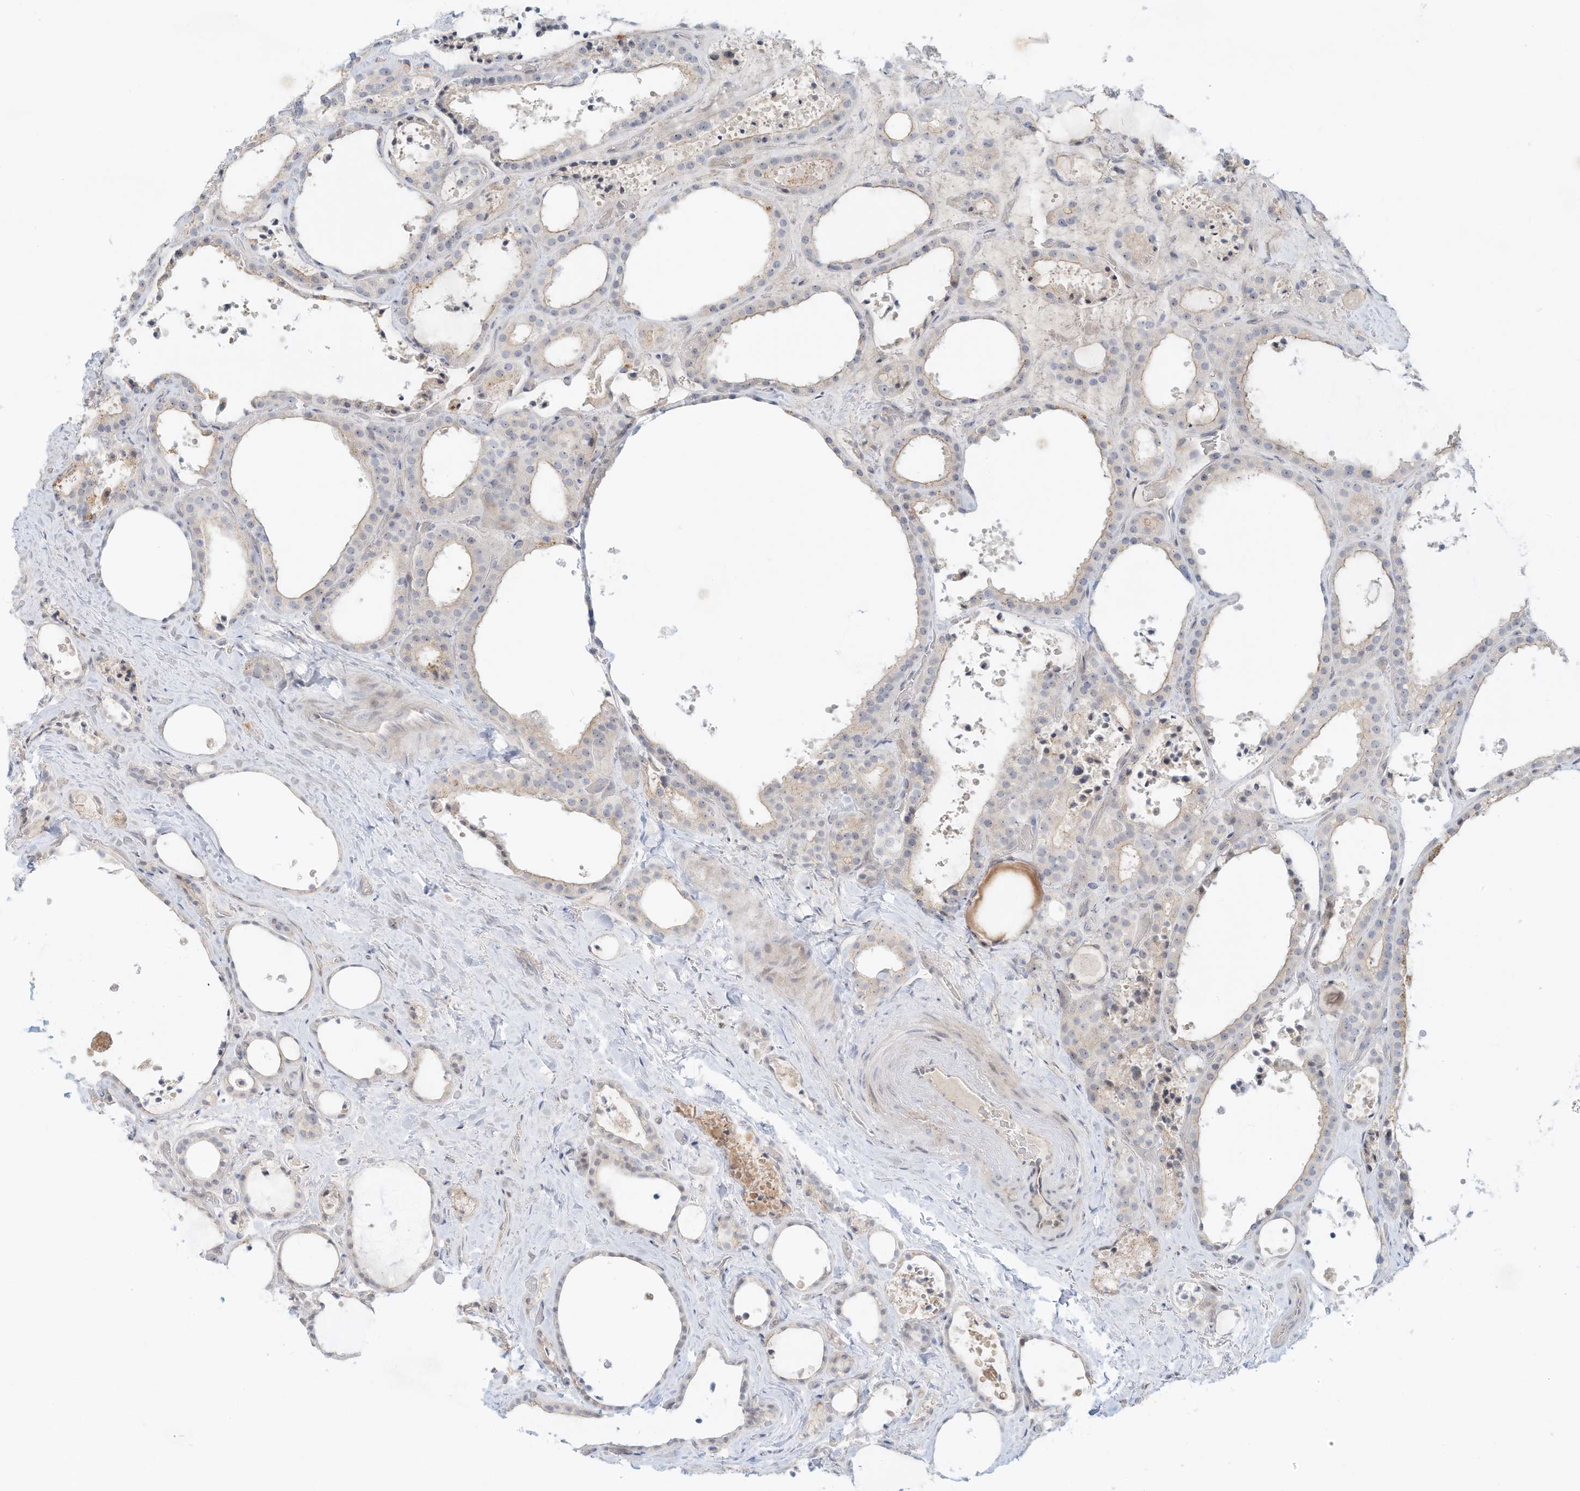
{"staining": {"intensity": "weak", "quantity": "<25%", "location": "cytoplasmic/membranous"}, "tissue": "thyroid cancer", "cell_type": "Tumor cells", "image_type": "cancer", "snomed": [{"axis": "morphology", "description": "Papillary adenocarcinoma, NOS"}, {"axis": "topography", "description": "Thyroid gland"}], "caption": "The immunohistochemistry (IHC) micrograph has no significant positivity in tumor cells of thyroid papillary adenocarcinoma tissue.", "gene": "PAK6", "patient": {"sex": "male", "age": 77}}